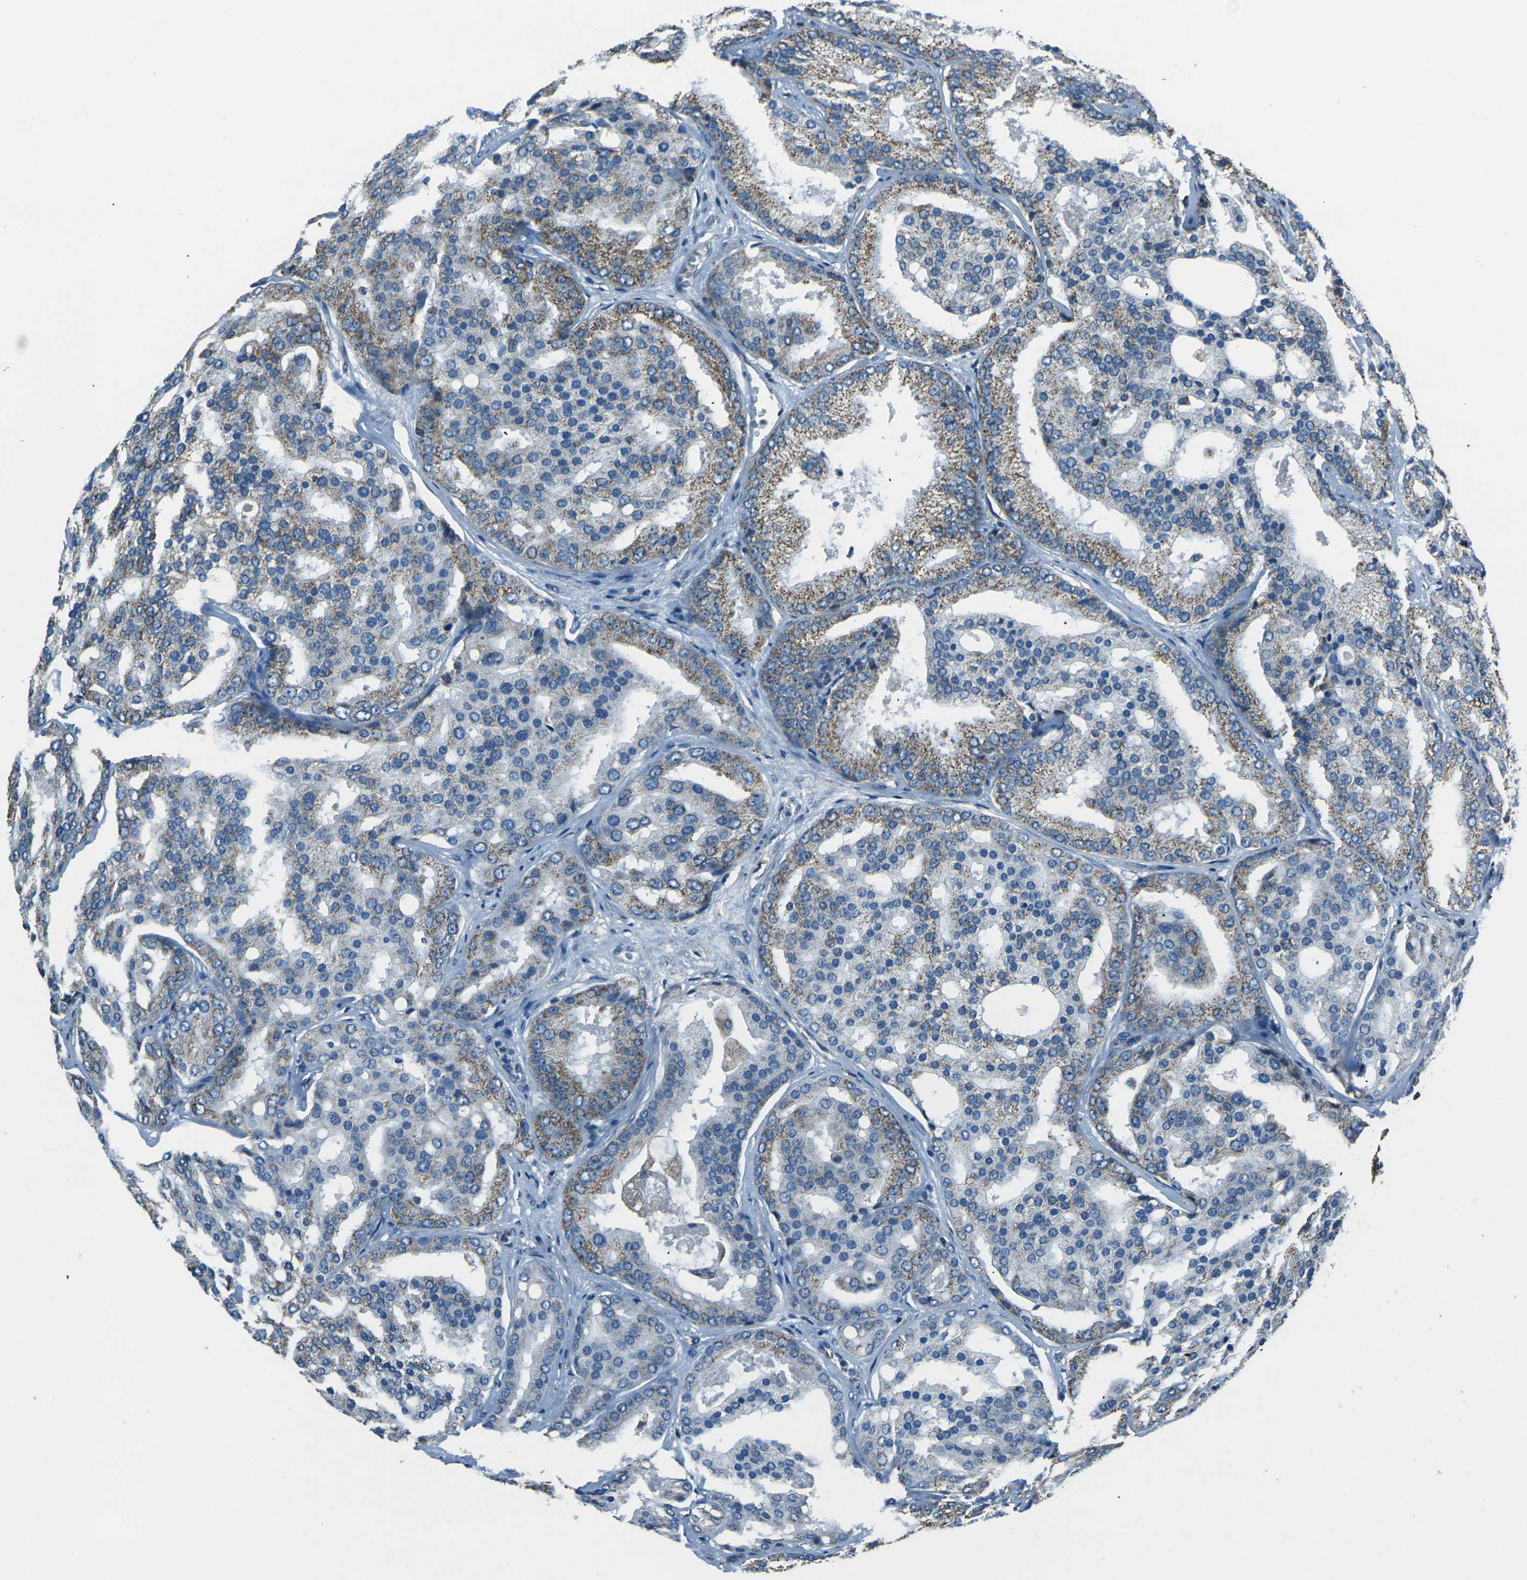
{"staining": {"intensity": "moderate", "quantity": ">75%", "location": "cytoplasmic/membranous"}, "tissue": "prostate cancer", "cell_type": "Tumor cells", "image_type": "cancer", "snomed": [{"axis": "morphology", "description": "Adenocarcinoma, High grade"}, {"axis": "topography", "description": "Prostate"}], "caption": "Prostate cancer stained for a protein (brown) reveals moderate cytoplasmic/membranous positive staining in approximately >75% of tumor cells.", "gene": "IRF3", "patient": {"sex": "male", "age": 64}}